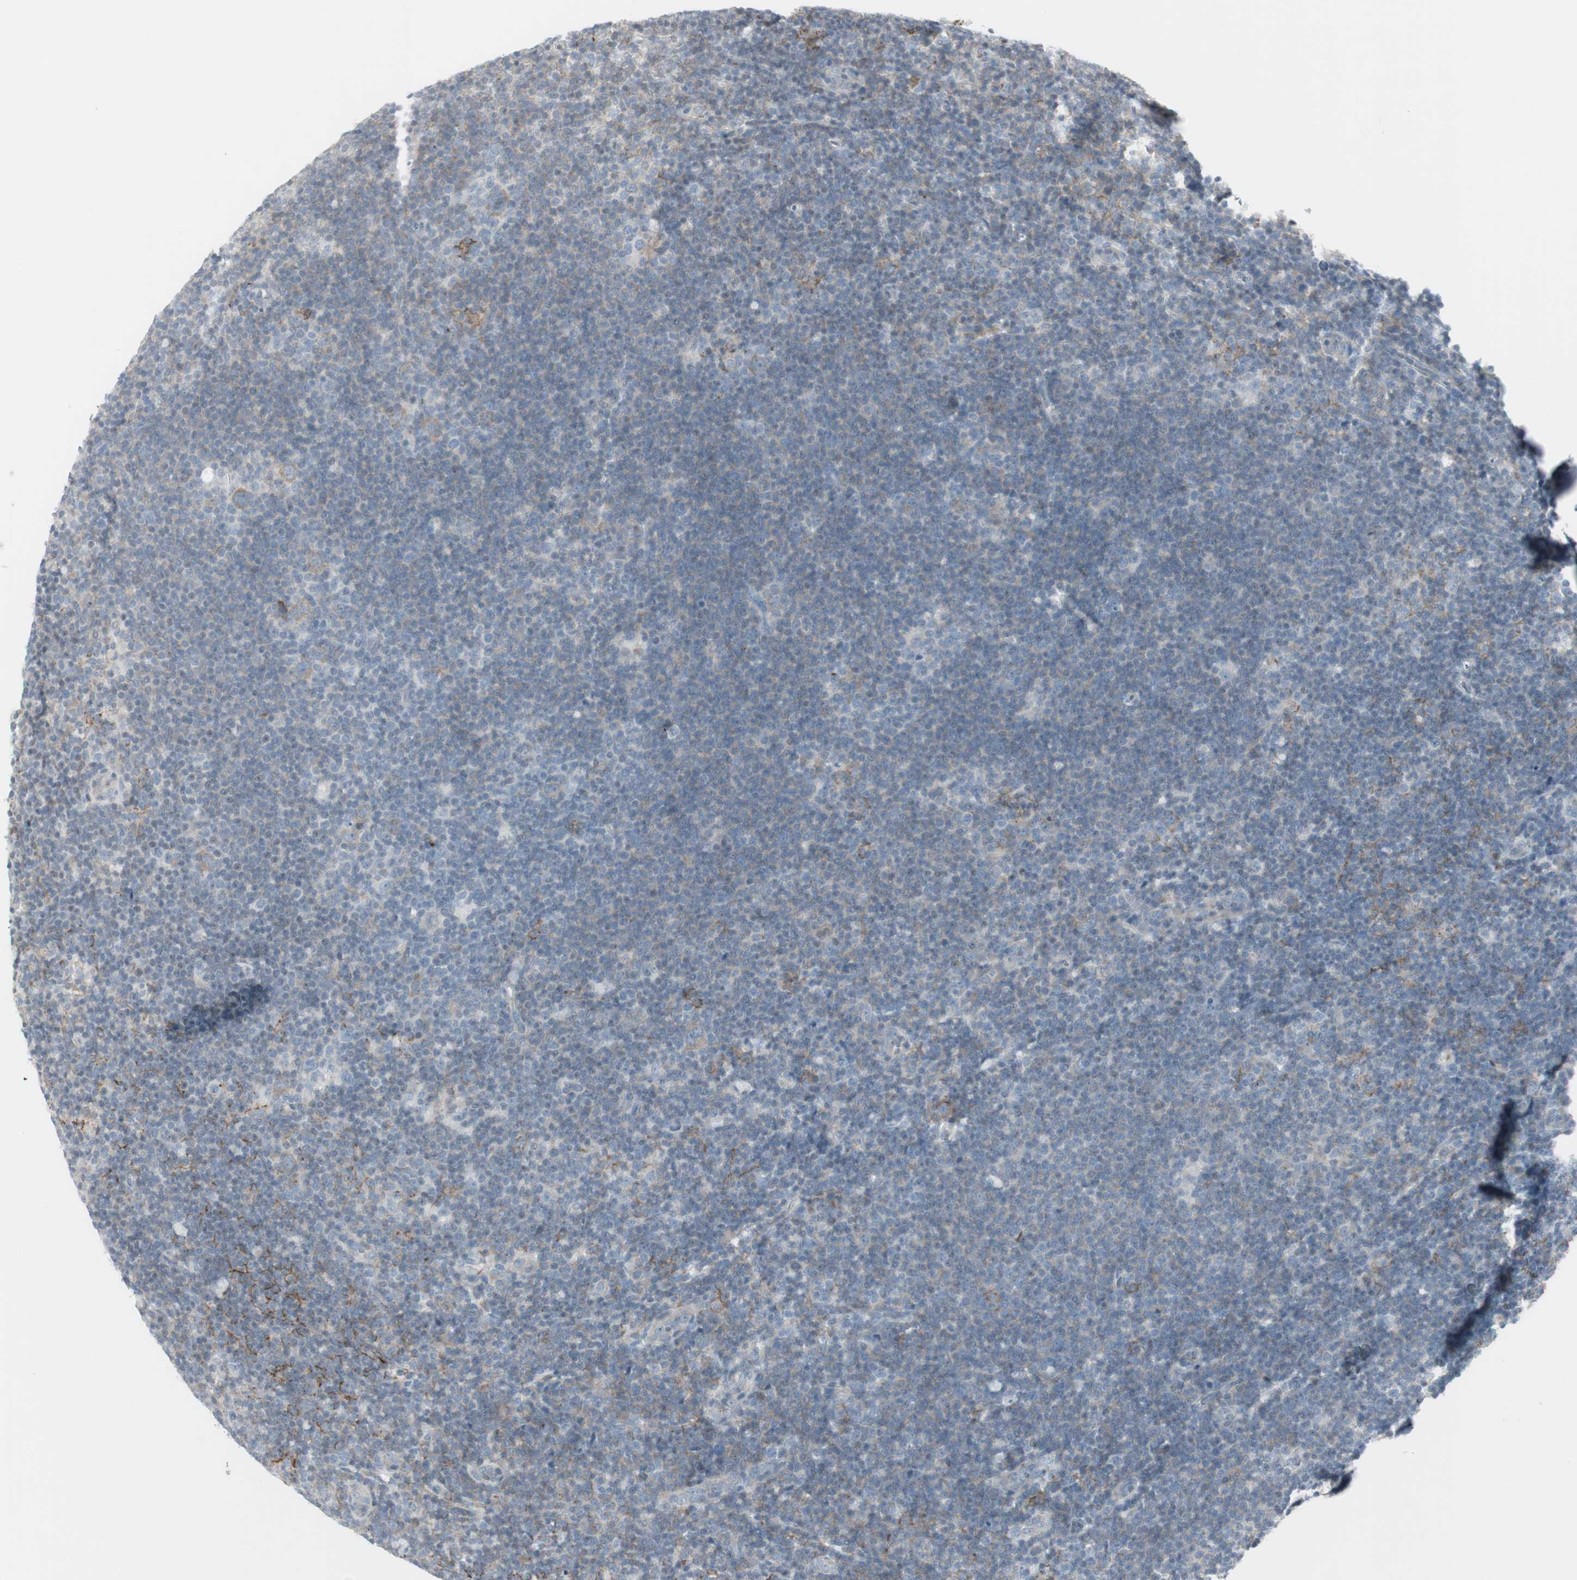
{"staining": {"intensity": "weak", "quantity": "25%-75%", "location": "cytoplasmic/membranous"}, "tissue": "lymphoma", "cell_type": "Tumor cells", "image_type": "cancer", "snomed": [{"axis": "morphology", "description": "Hodgkin's disease, NOS"}, {"axis": "topography", "description": "Lymph node"}], "caption": "Brown immunohistochemical staining in human Hodgkin's disease displays weak cytoplasmic/membranous positivity in about 25%-75% of tumor cells.", "gene": "MAP4K4", "patient": {"sex": "female", "age": 57}}